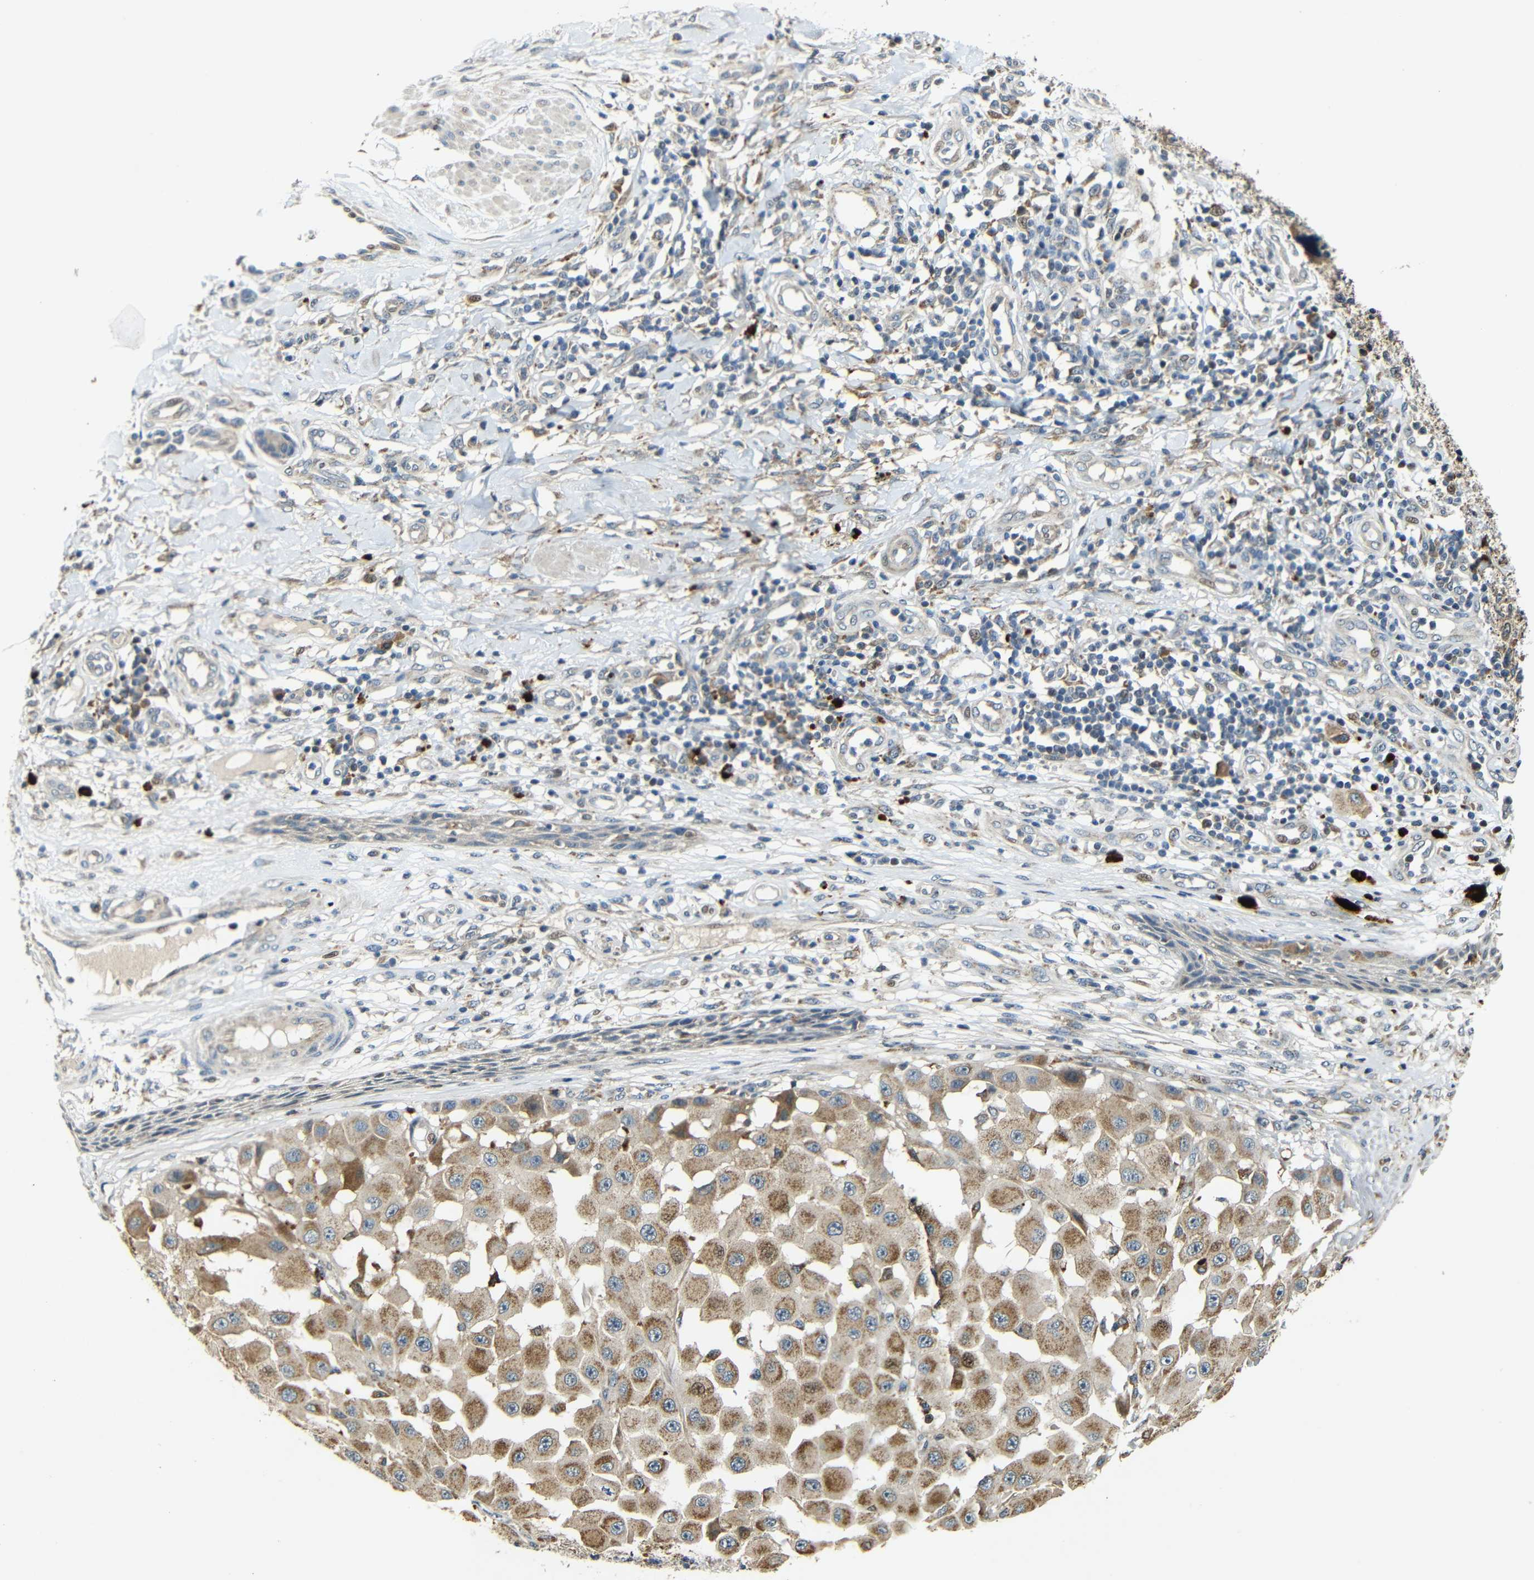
{"staining": {"intensity": "moderate", "quantity": ">75%", "location": "cytoplasmic/membranous"}, "tissue": "melanoma", "cell_type": "Tumor cells", "image_type": "cancer", "snomed": [{"axis": "morphology", "description": "Malignant melanoma, NOS"}, {"axis": "topography", "description": "Skin"}], "caption": "Immunohistochemistry (DAB (3,3'-diaminobenzidine)) staining of human melanoma shows moderate cytoplasmic/membranous protein positivity in about >75% of tumor cells. (Stains: DAB in brown, nuclei in blue, Microscopy: brightfield microscopy at high magnification).", "gene": "KAZALD1", "patient": {"sex": "female", "age": 81}}